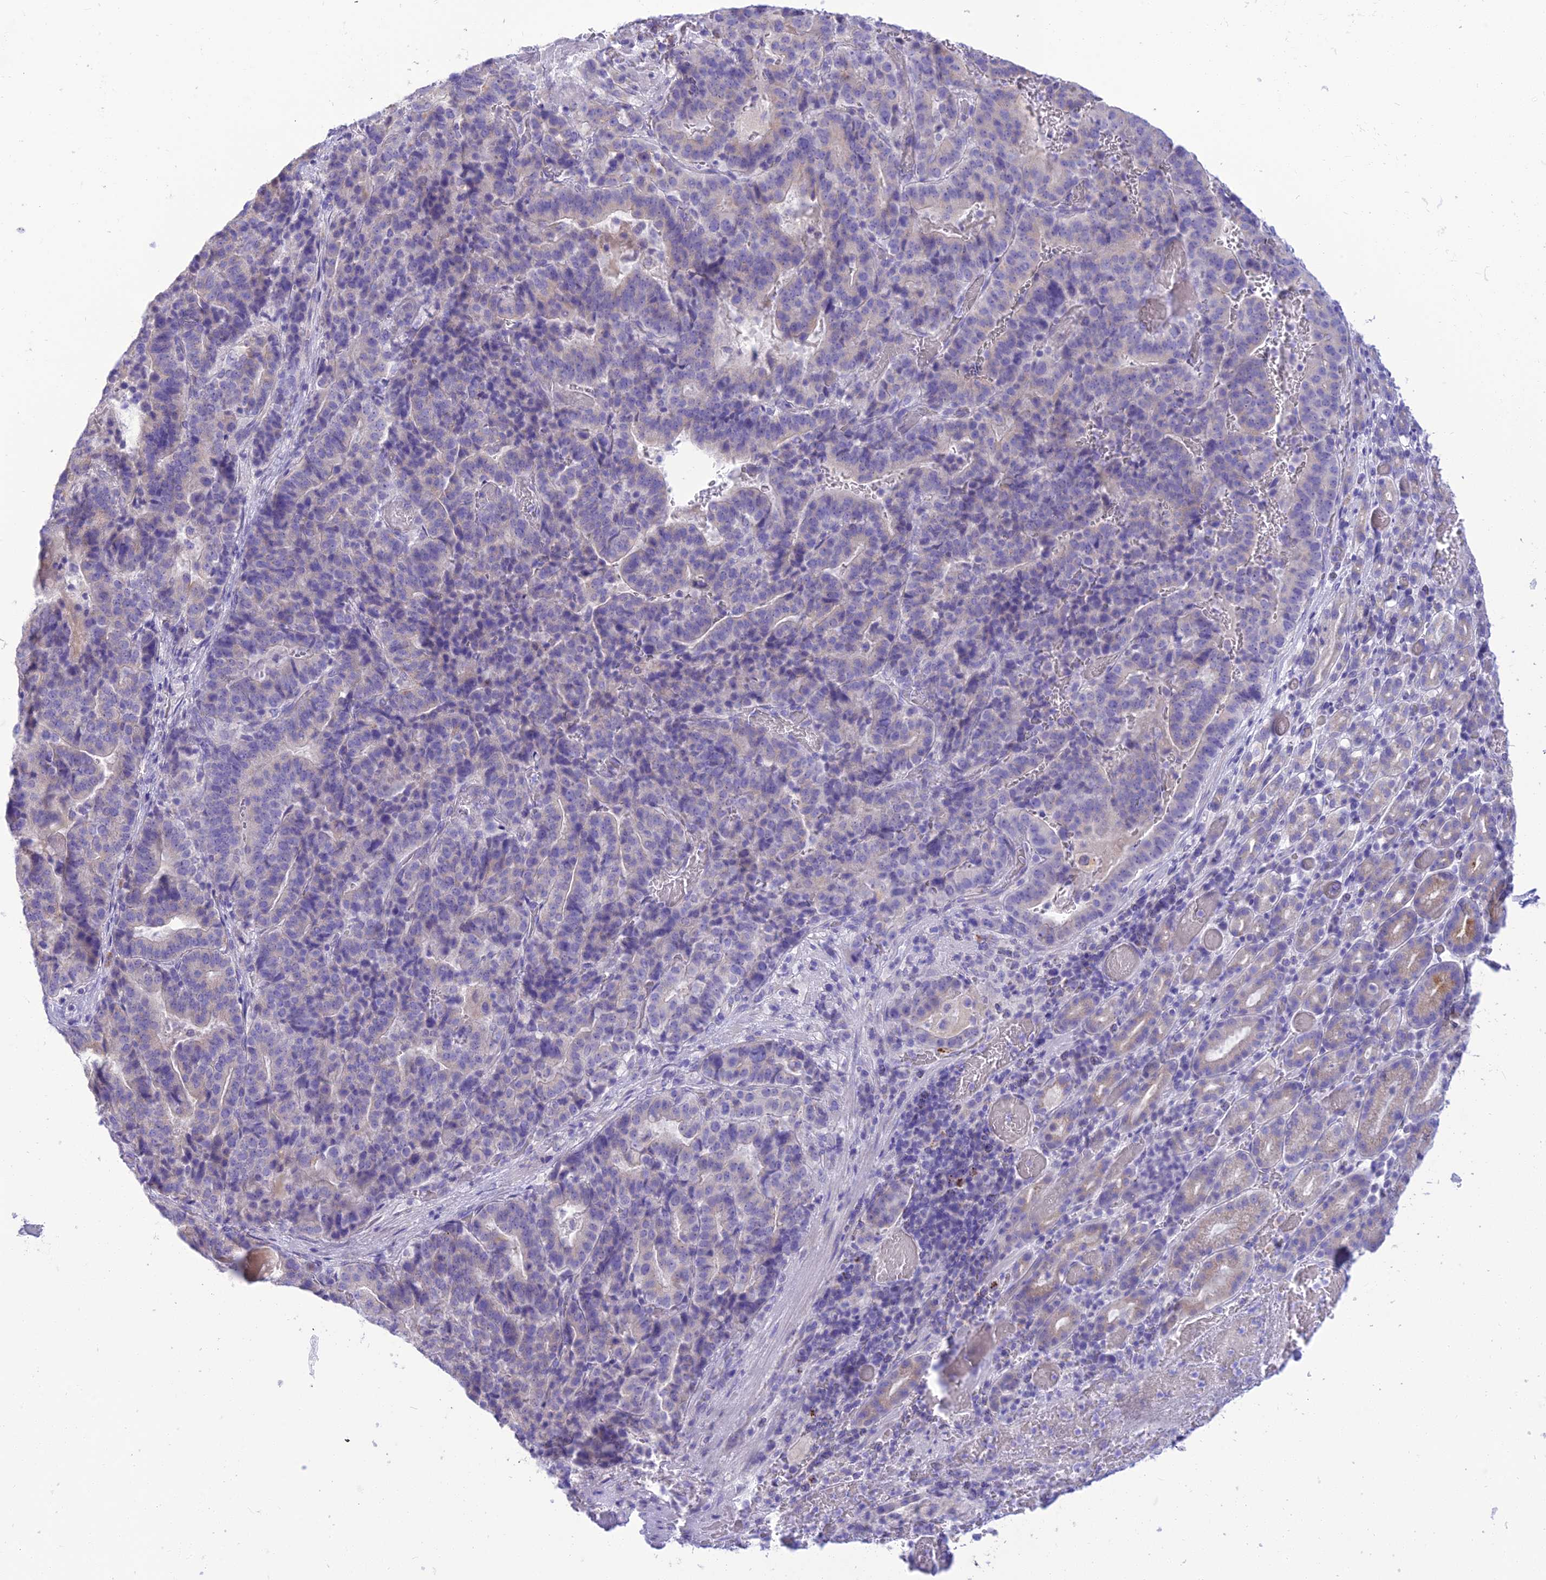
{"staining": {"intensity": "negative", "quantity": "none", "location": "none"}, "tissue": "stomach cancer", "cell_type": "Tumor cells", "image_type": "cancer", "snomed": [{"axis": "morphology", "description": "Adenocarcinoma, NOS"}, {"axis": "topography", "description": "Stomach"}], "caption": "A high-resolution image shows immunohistochemistry (IHC) staining of stomach cancer (adenocarcinoma), which demonstrates no significant positivity in tumor cells.", "gene": "DHDH", "patient": {"sex": "male", "age": 48}}